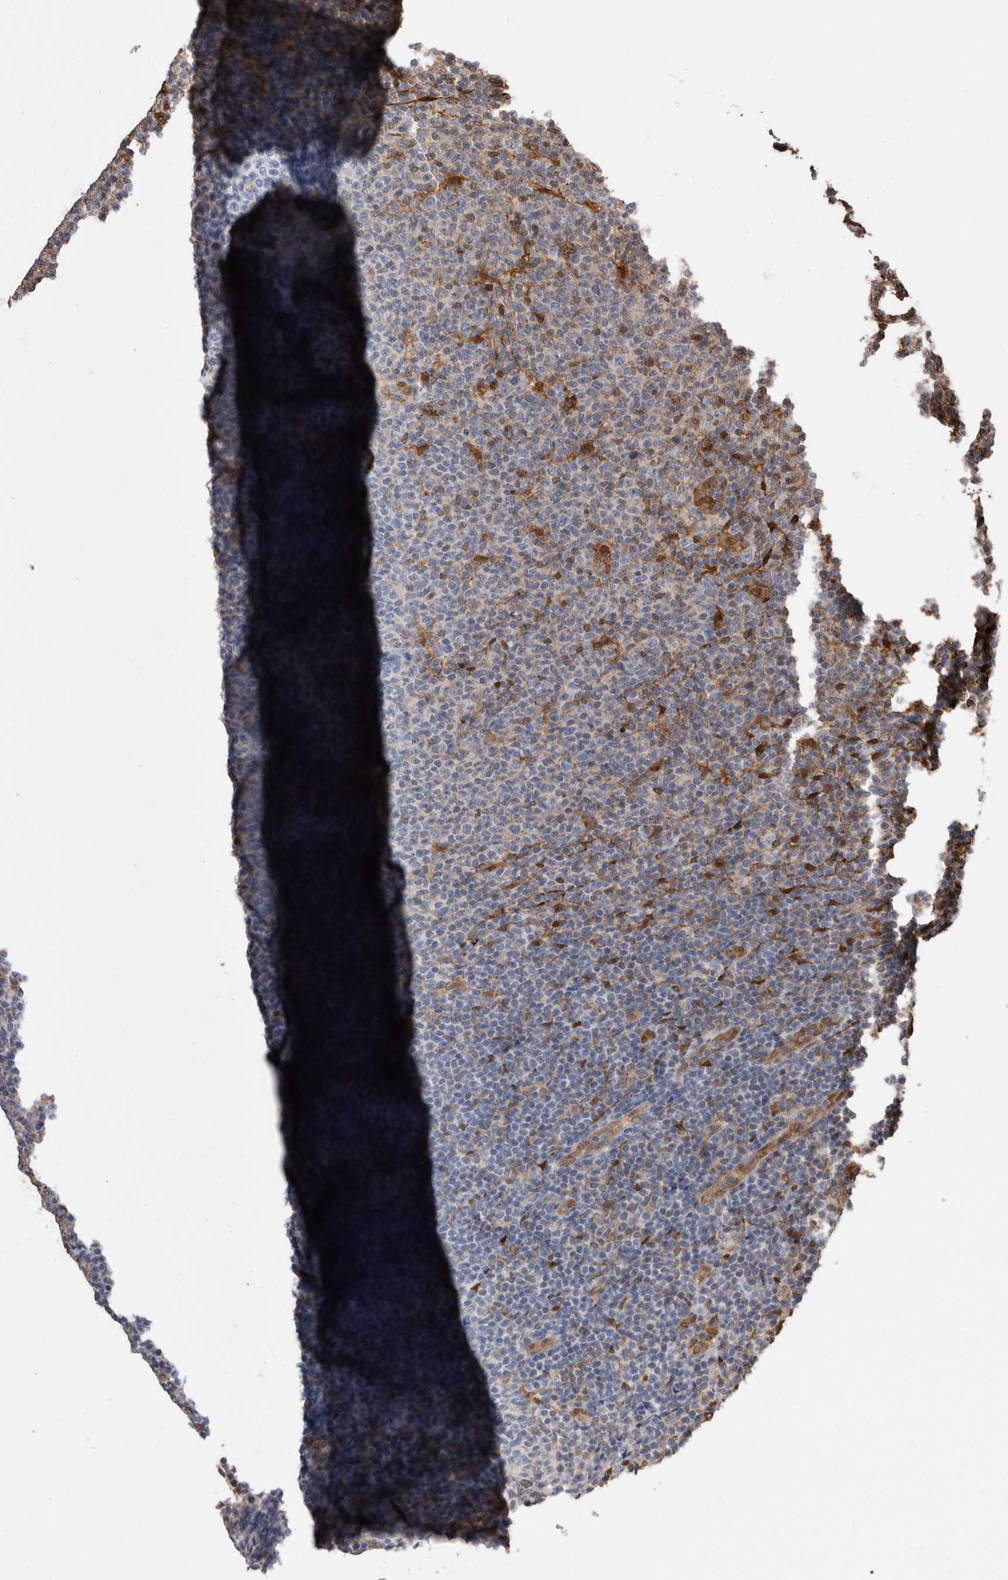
{"staining": {"intensity": "negative", "quantity": "none", "location": "none"}, "tissue": "lymphoma", "cell_type": "Tumor cells", "image_type": "cancer", "snomed": [{"axis": "morphology", "description": "Malignant lymphoma, non-Hodgkin's type, Low grade"}, {"axis": "topography", "description": "Lymph node"}], "caption": "Lymphoma was stained to show a protein in brown. There is no significant staining in tumor cells.", "gene": "LXN", "patient": {"sex": "male", "age": 66}}